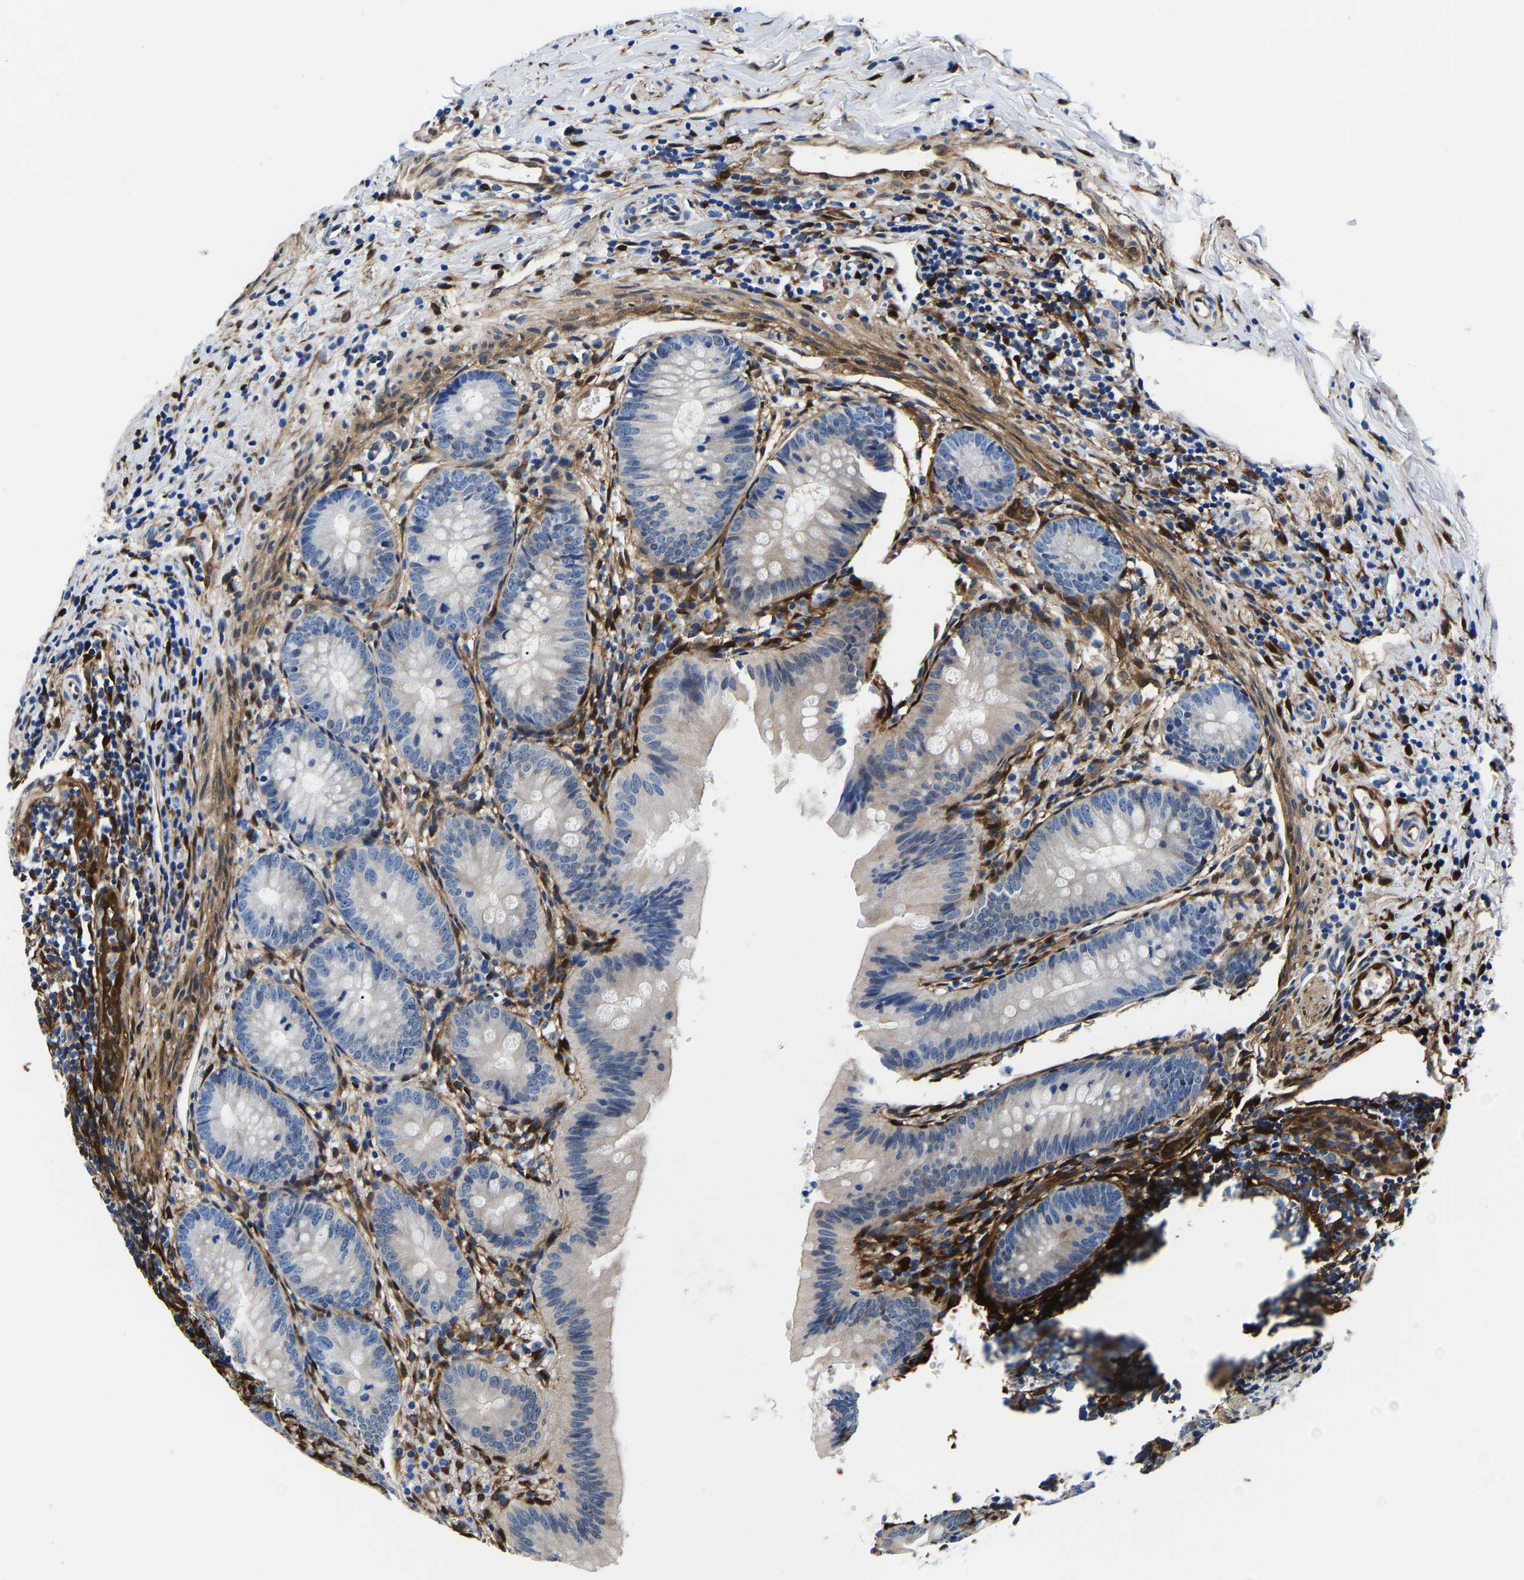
{"staining": {"intensity": "negative", "quantity": "none", "location": "none"}, "tissue": "appendix", "cell_type": "Glandular cells", "image_type": "normal", "snomed": [{"axis": "morphology", "description": "Normal tissue, NOS"}, {"axis": "topography", "description": "Appendix"}], "caption": "IHC of normal appendix demonstrates no expression in glandular cells.", "gene": "S100A13", "patient": {"sex": "male", "age": 1}}